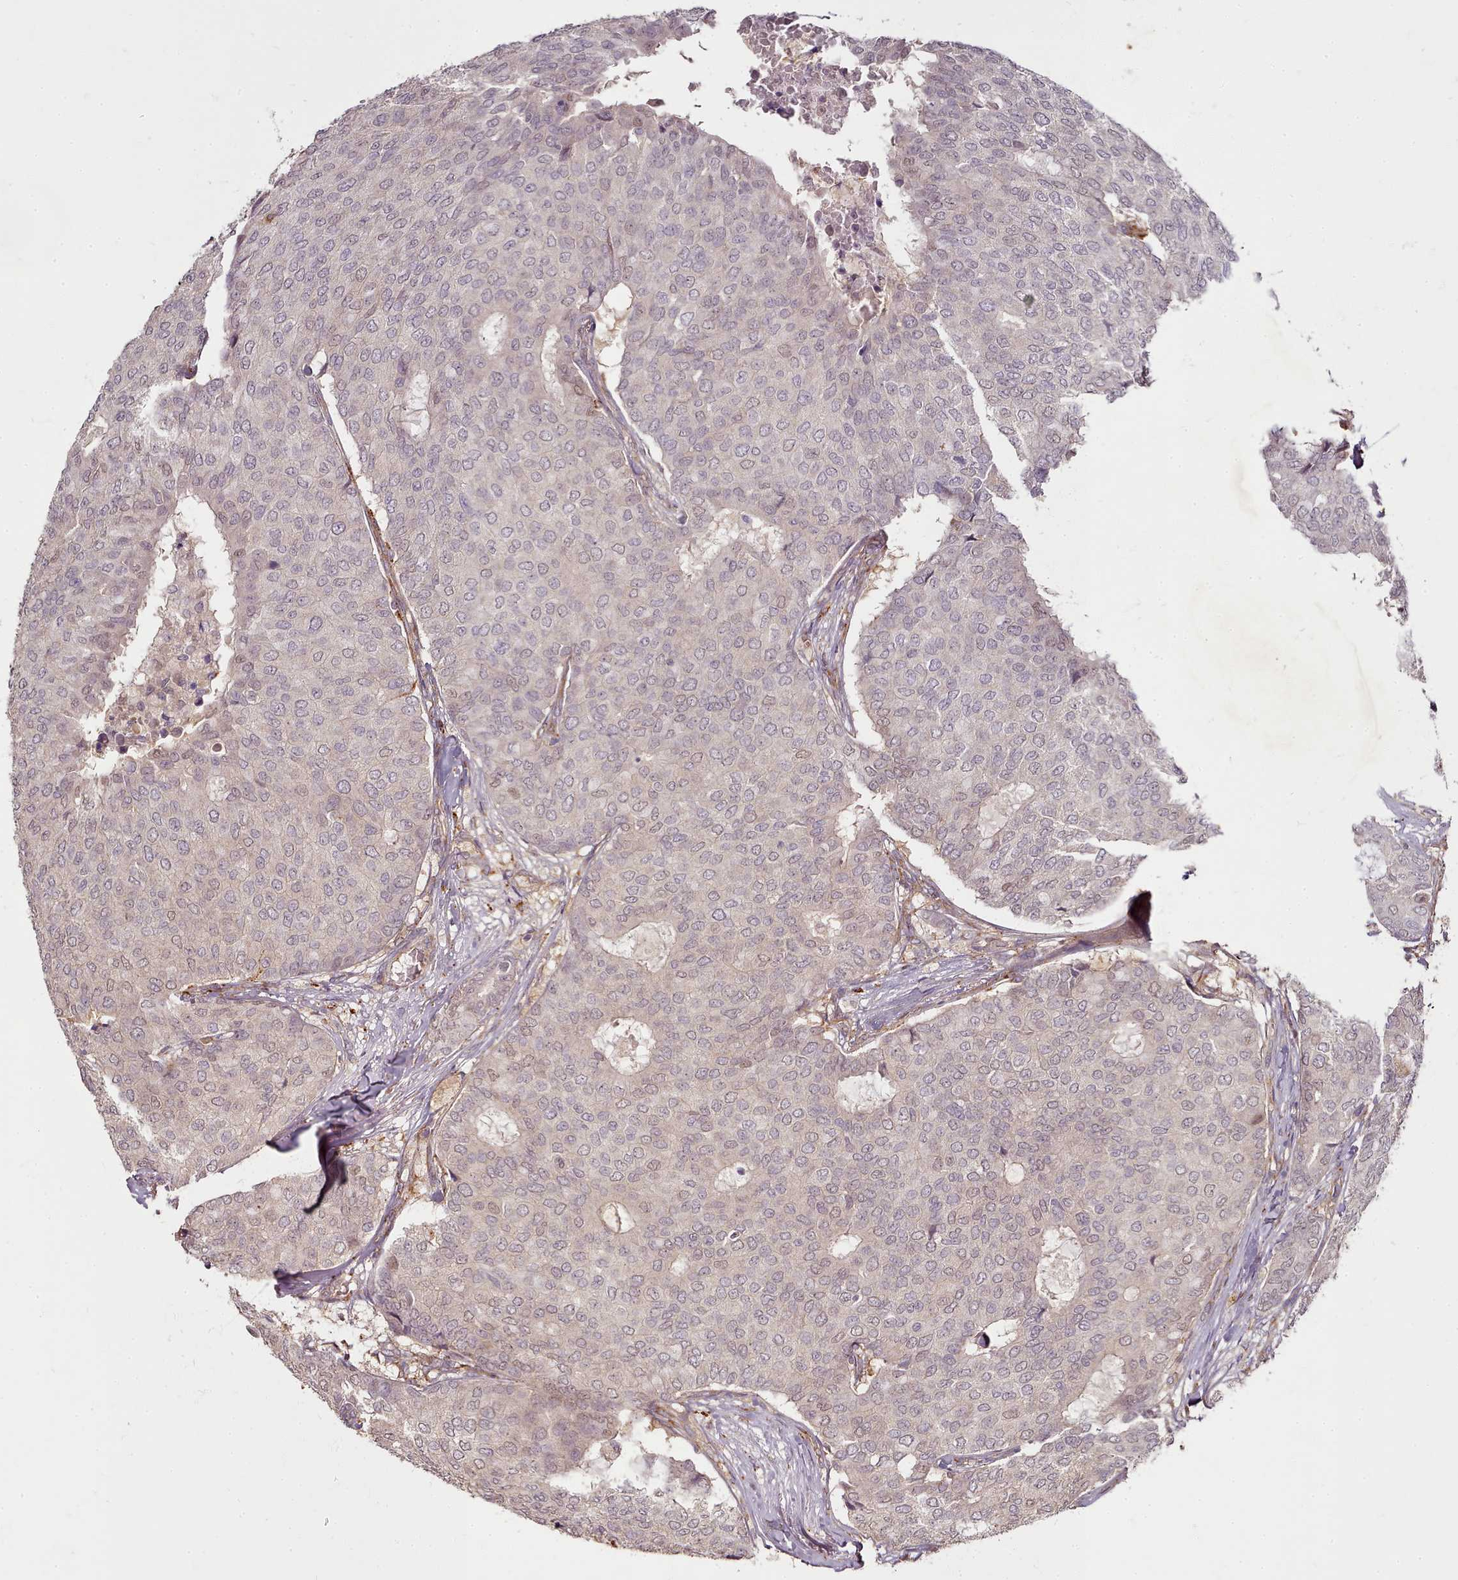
{"staining": {"intensity": "weak", "quantity": "<25%", "location": "nuclear"}, "tissue": "breast cancer", "cell_type": "Tumor cells", "image_type": "cancer", "snomed": [{"axis": "morphology", "description": "Duct carcinoma"}, {"axis": "topography", "description": "Breast"}], "caption": "Breast infiltrating ductal carcinoma was stained to show a protein in brown. There is no significant positivity in tumor cells.", "gene": "C1QTNF5", "patient": {"sex": "female", "age": 75}}